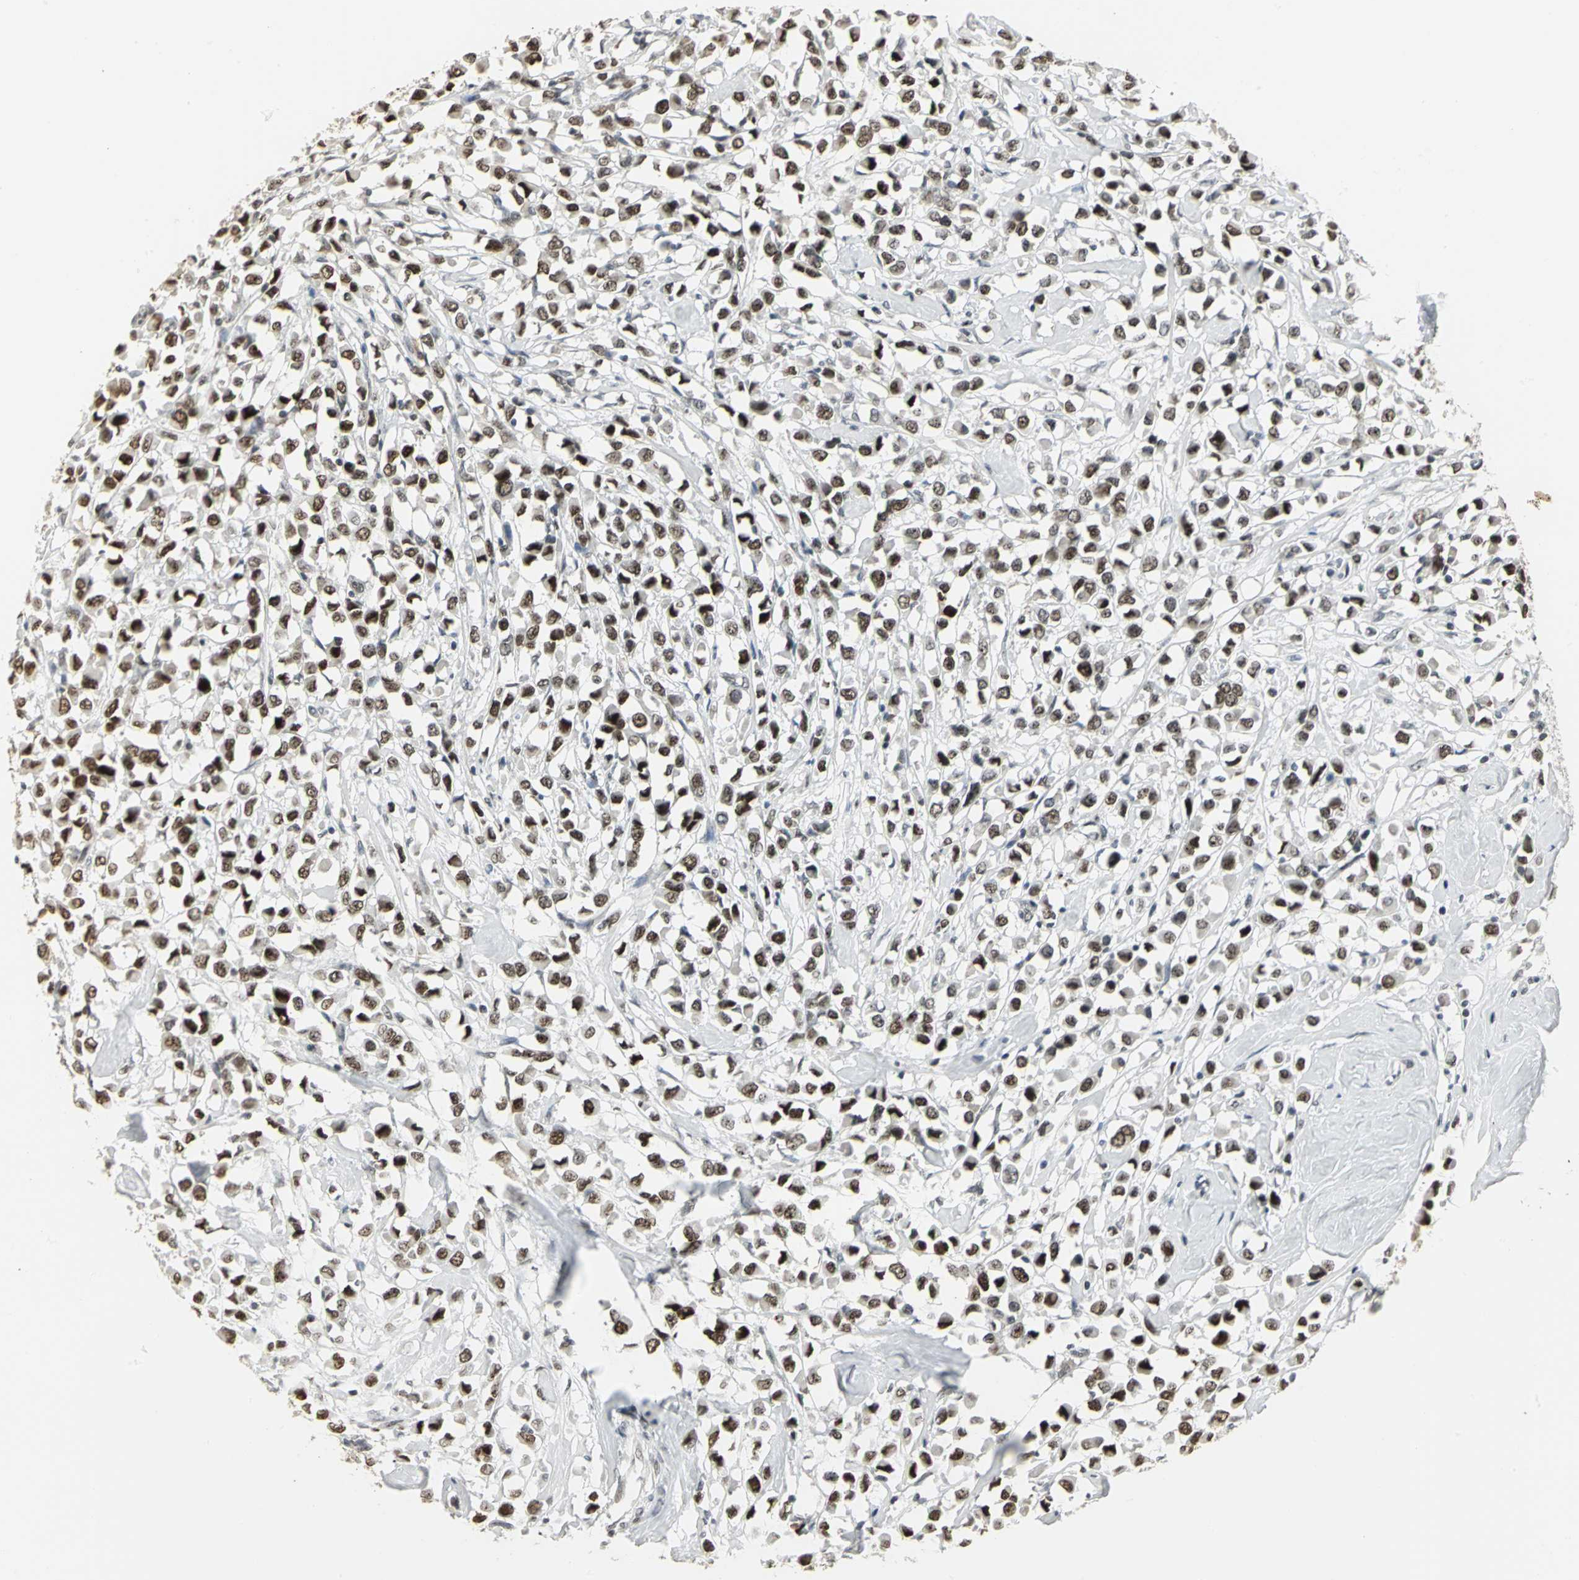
{"staining": {"intensity": "strong", "quantity": ">75%", "location": "nuclear"}, "tissue": "breast cancer", "cell_type": "Tumor cells", "image_type": "cancer", "snomed": [{"axis": "morphology", "description": "Duct carcinoma"}, {"axis": "topography", "description": "Breast"}], "caption": "IHC of breast cancer displays high levels of strong nuclear staining in about >75% of tumor cells. The staining was performed using DAB, with brown indicating positive protein expression. Nuclei are stained blue with hematoxylin.", "gene": "CBX3", "patient": {"sex": "female", "age": 61}}